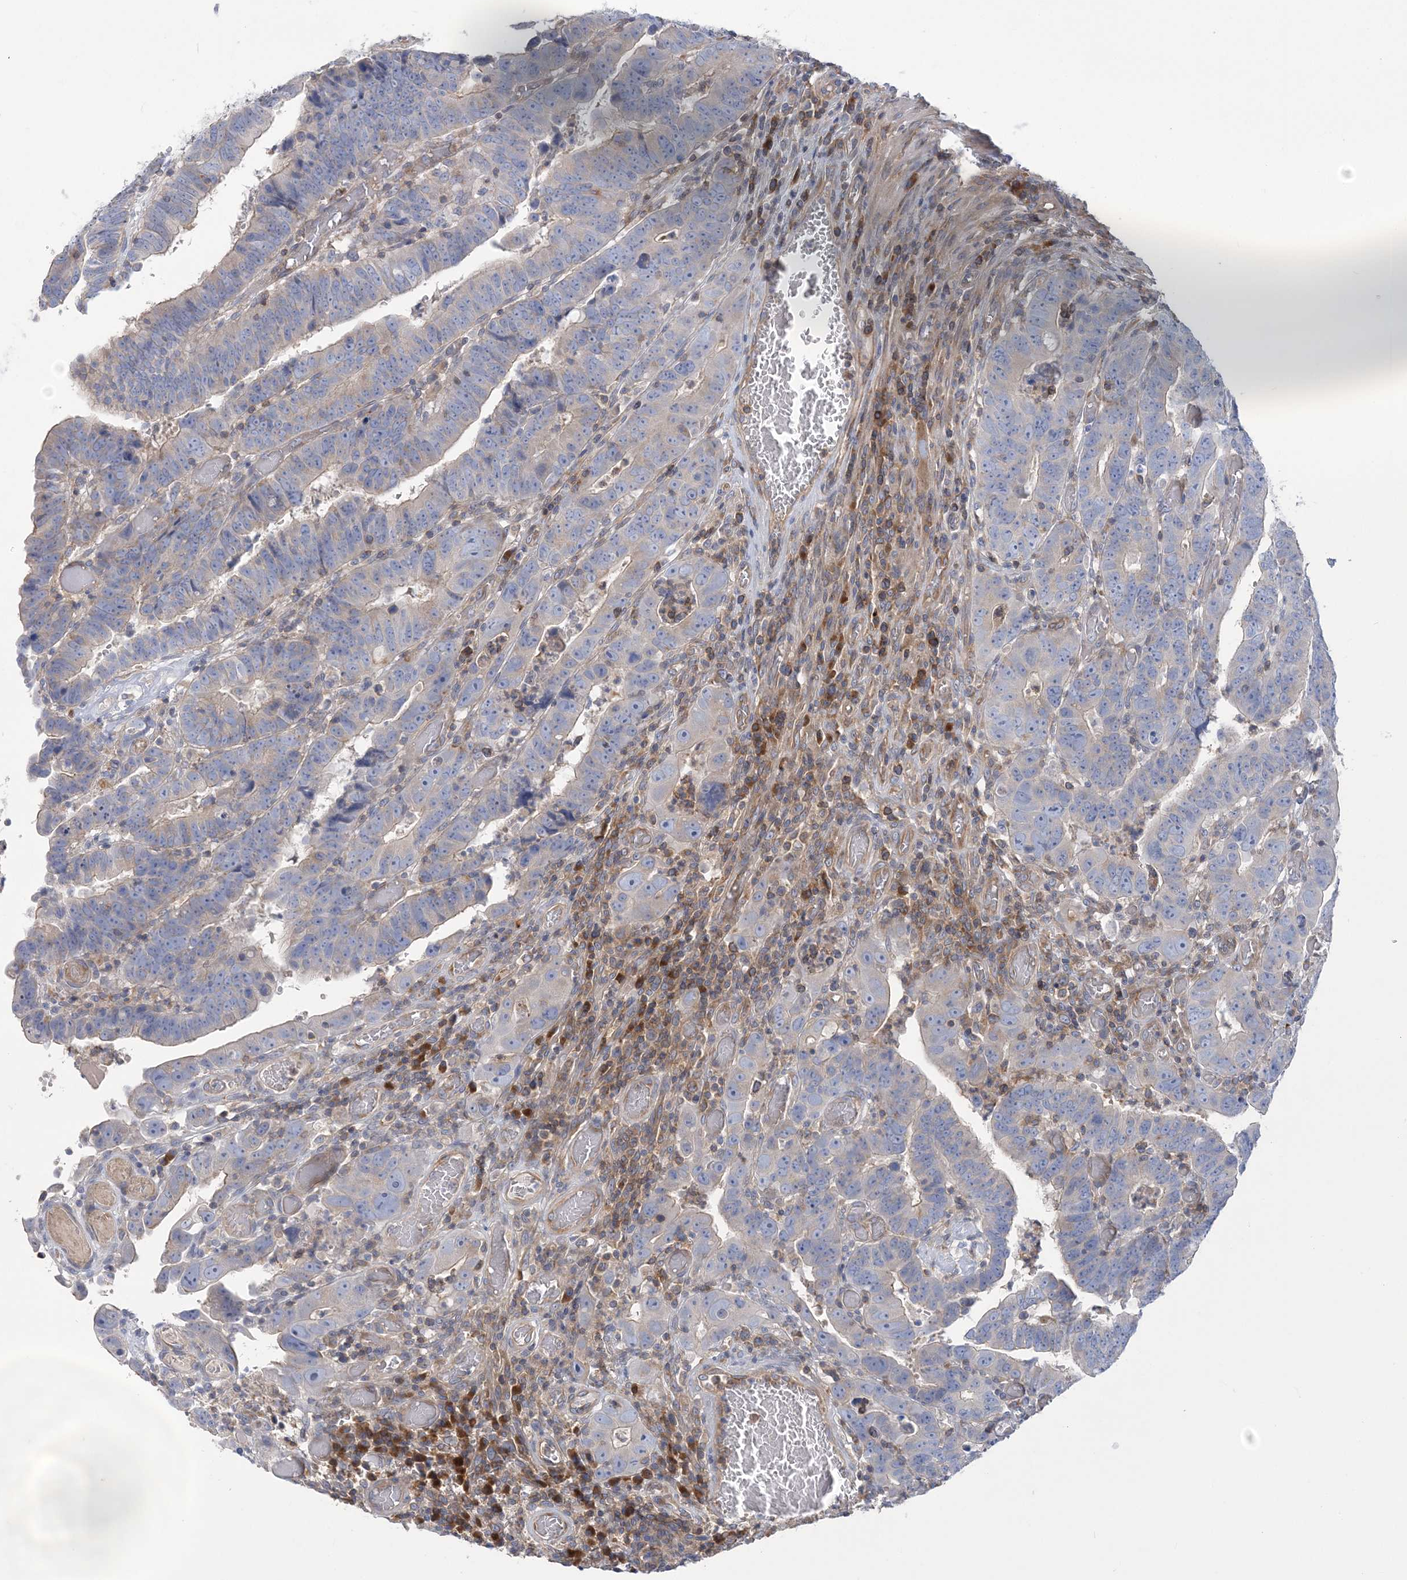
{"staining": {"intensity": "negative", "quantity": "none", "location": "none"}, "tissue": "colorectal cancer", "cell_type": "Tumor cells", "image_type": "cancer", "snomed": [{"axis": "morphology", "description": "Normal tissue, NOS"}, {"axis": "morphology", "description": "Adenocarcinoma, NOS"}, {"axis": "topography", "description": "Rectum"}], "caption": "Adenocarcinoma (colorectal) was stained to show a protein in brown. There is no significant positivity in tumor cells.", "gene": "FAM114A2", "patient": {"sex": "female", "age": 65}}